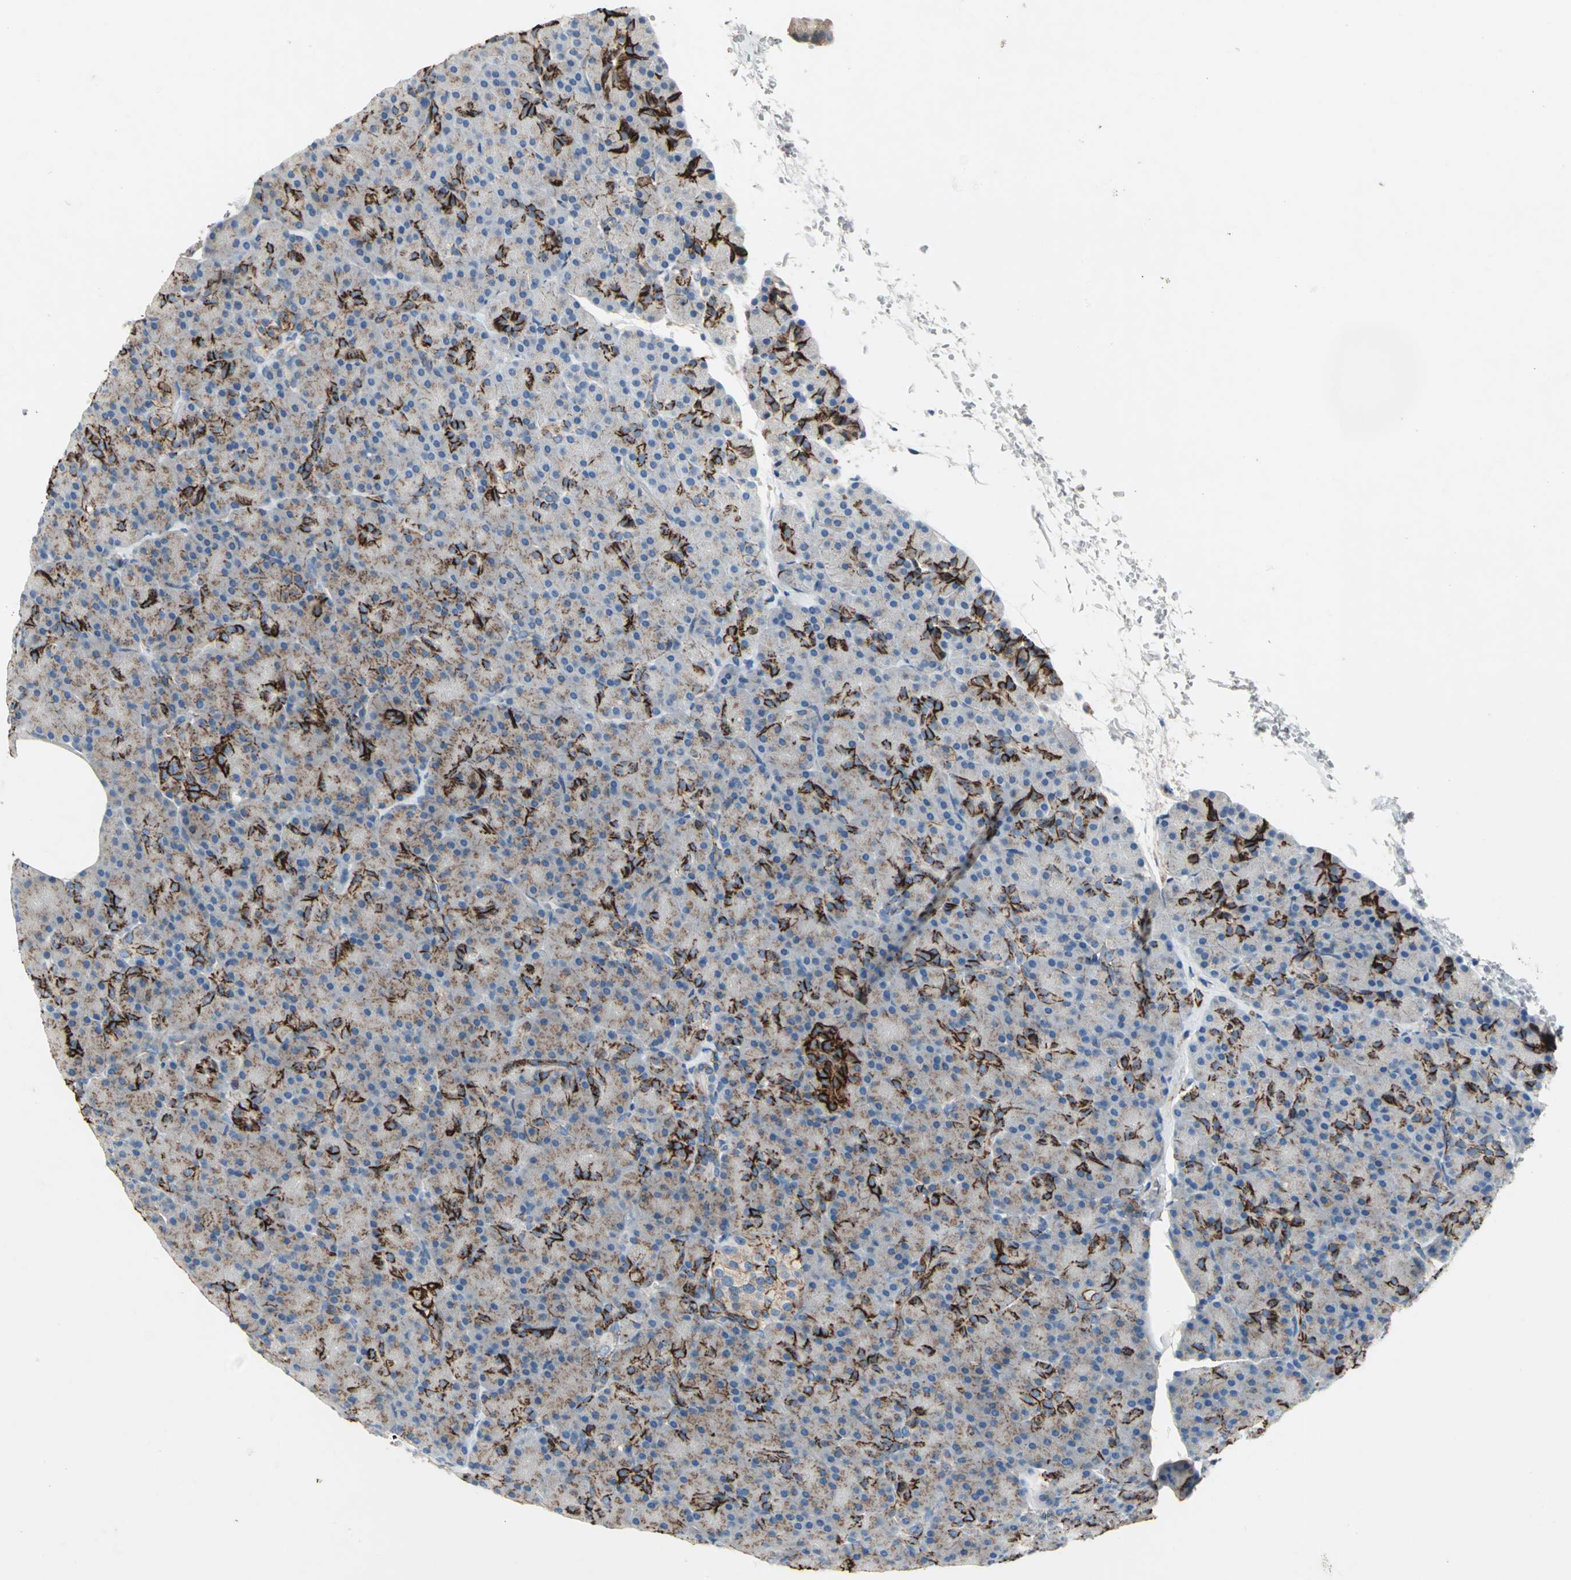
{"staining": {"intensity": "moderate", "quantity": ">75%", "location": "cytoplasmic/membranous"}, "tissue": "pancreas", "cell_type": "Exocrine glandular cells", "image_type": "normal", "snomed": [{"axis": "morphology", "description": "Normal tissue, NOS"}, {"axis": "topography", "description": "Pancreas"}], "caption": "Protein staining by IHC exhibits moderate cytoplasmic/membranous staining in about >75% of exocrine glandular cells in benign pancreas.", "gene": "CD44", "patient": {"sex": "female", "age": 43}}